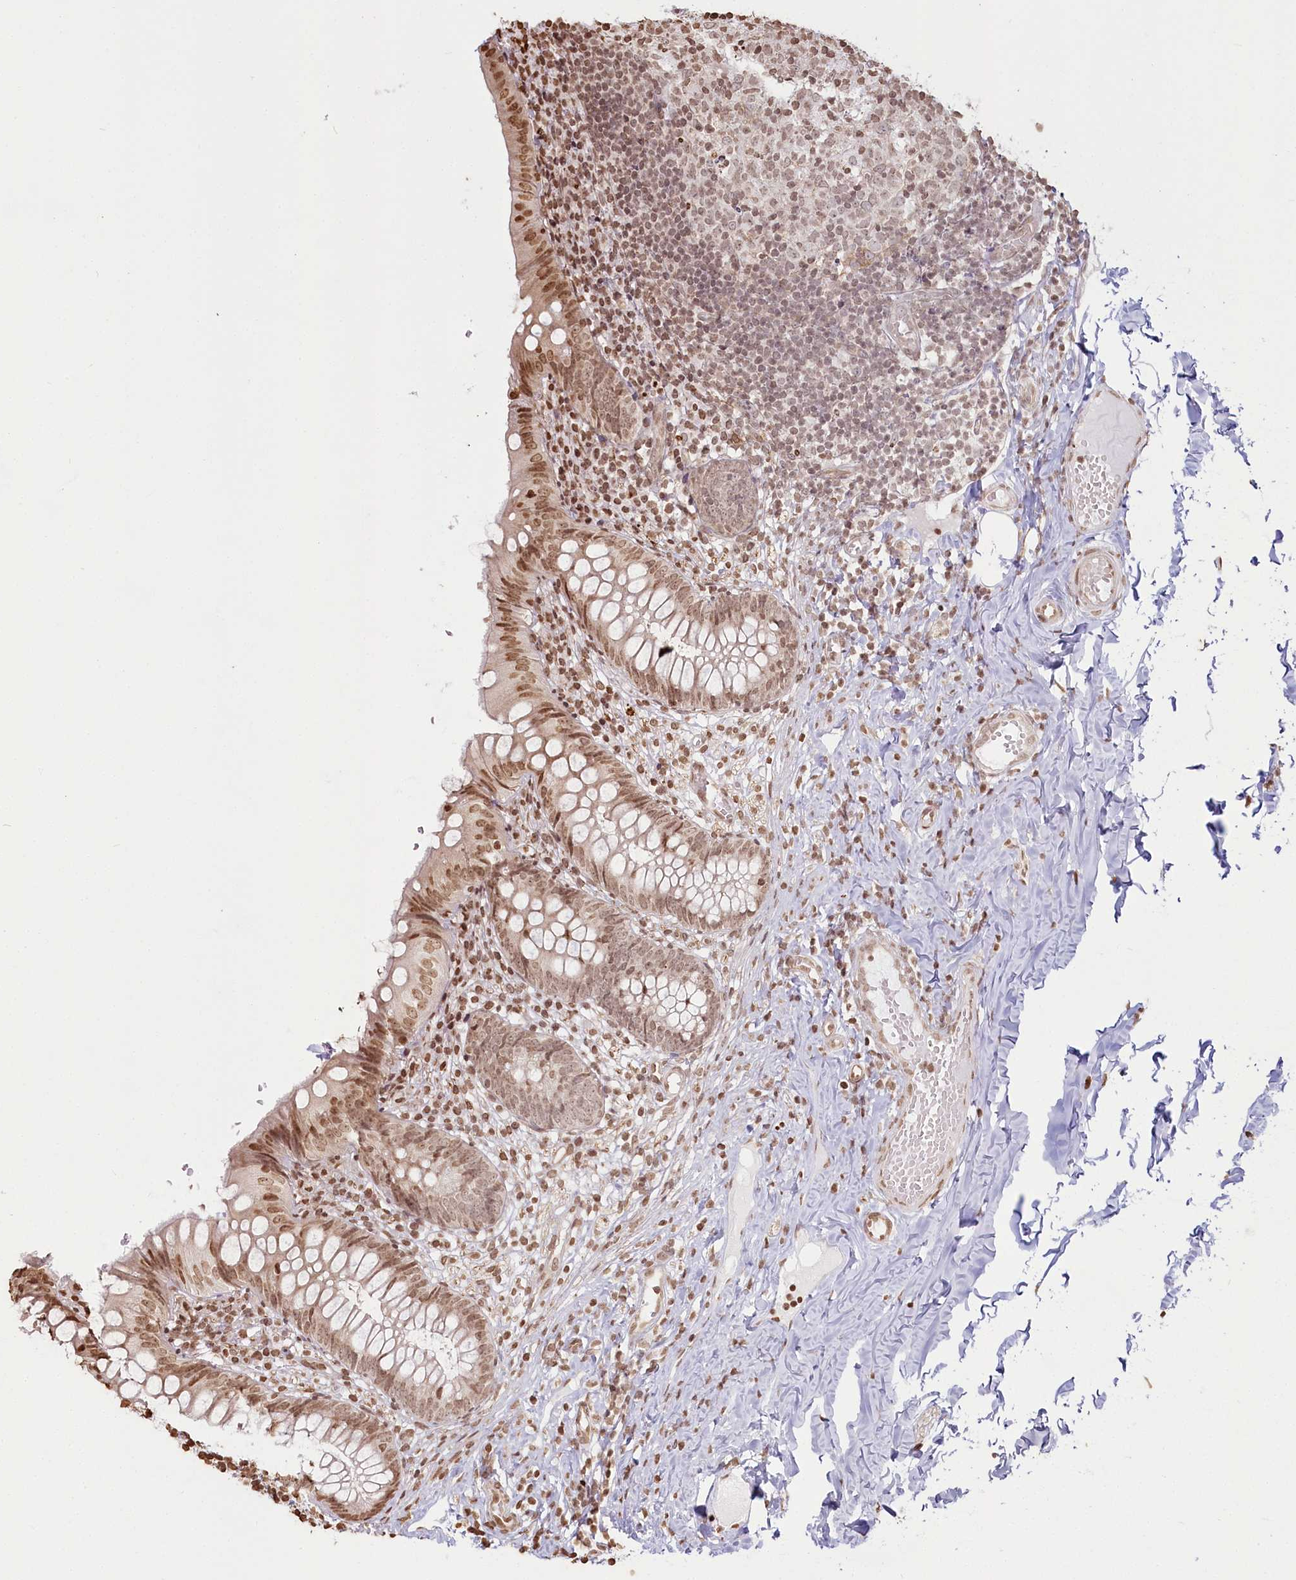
{"staining": {"intensity": "moderate", "quantity": ">75%", "location": "nuclear"}, "tissue": "appendix", "cell_type": "Glandular cells", "image_type": "normal", "snomed": [{"axis": "morphology", "description": "Normal tissue, NOS"}, {"axis": "topography", "description": "Appendix"}], "caption": "Moderate nuclear protein staining is present in approximately >75% of glandular cells in appendix. Using DAB (3,3'-diaminobenzidine) (brown) and hematoxylin (blue) stains, captured at high magnification using brightfield microscopy.", "gene": "FAM13A", "patient": {"sex": "male", "age": 8}}